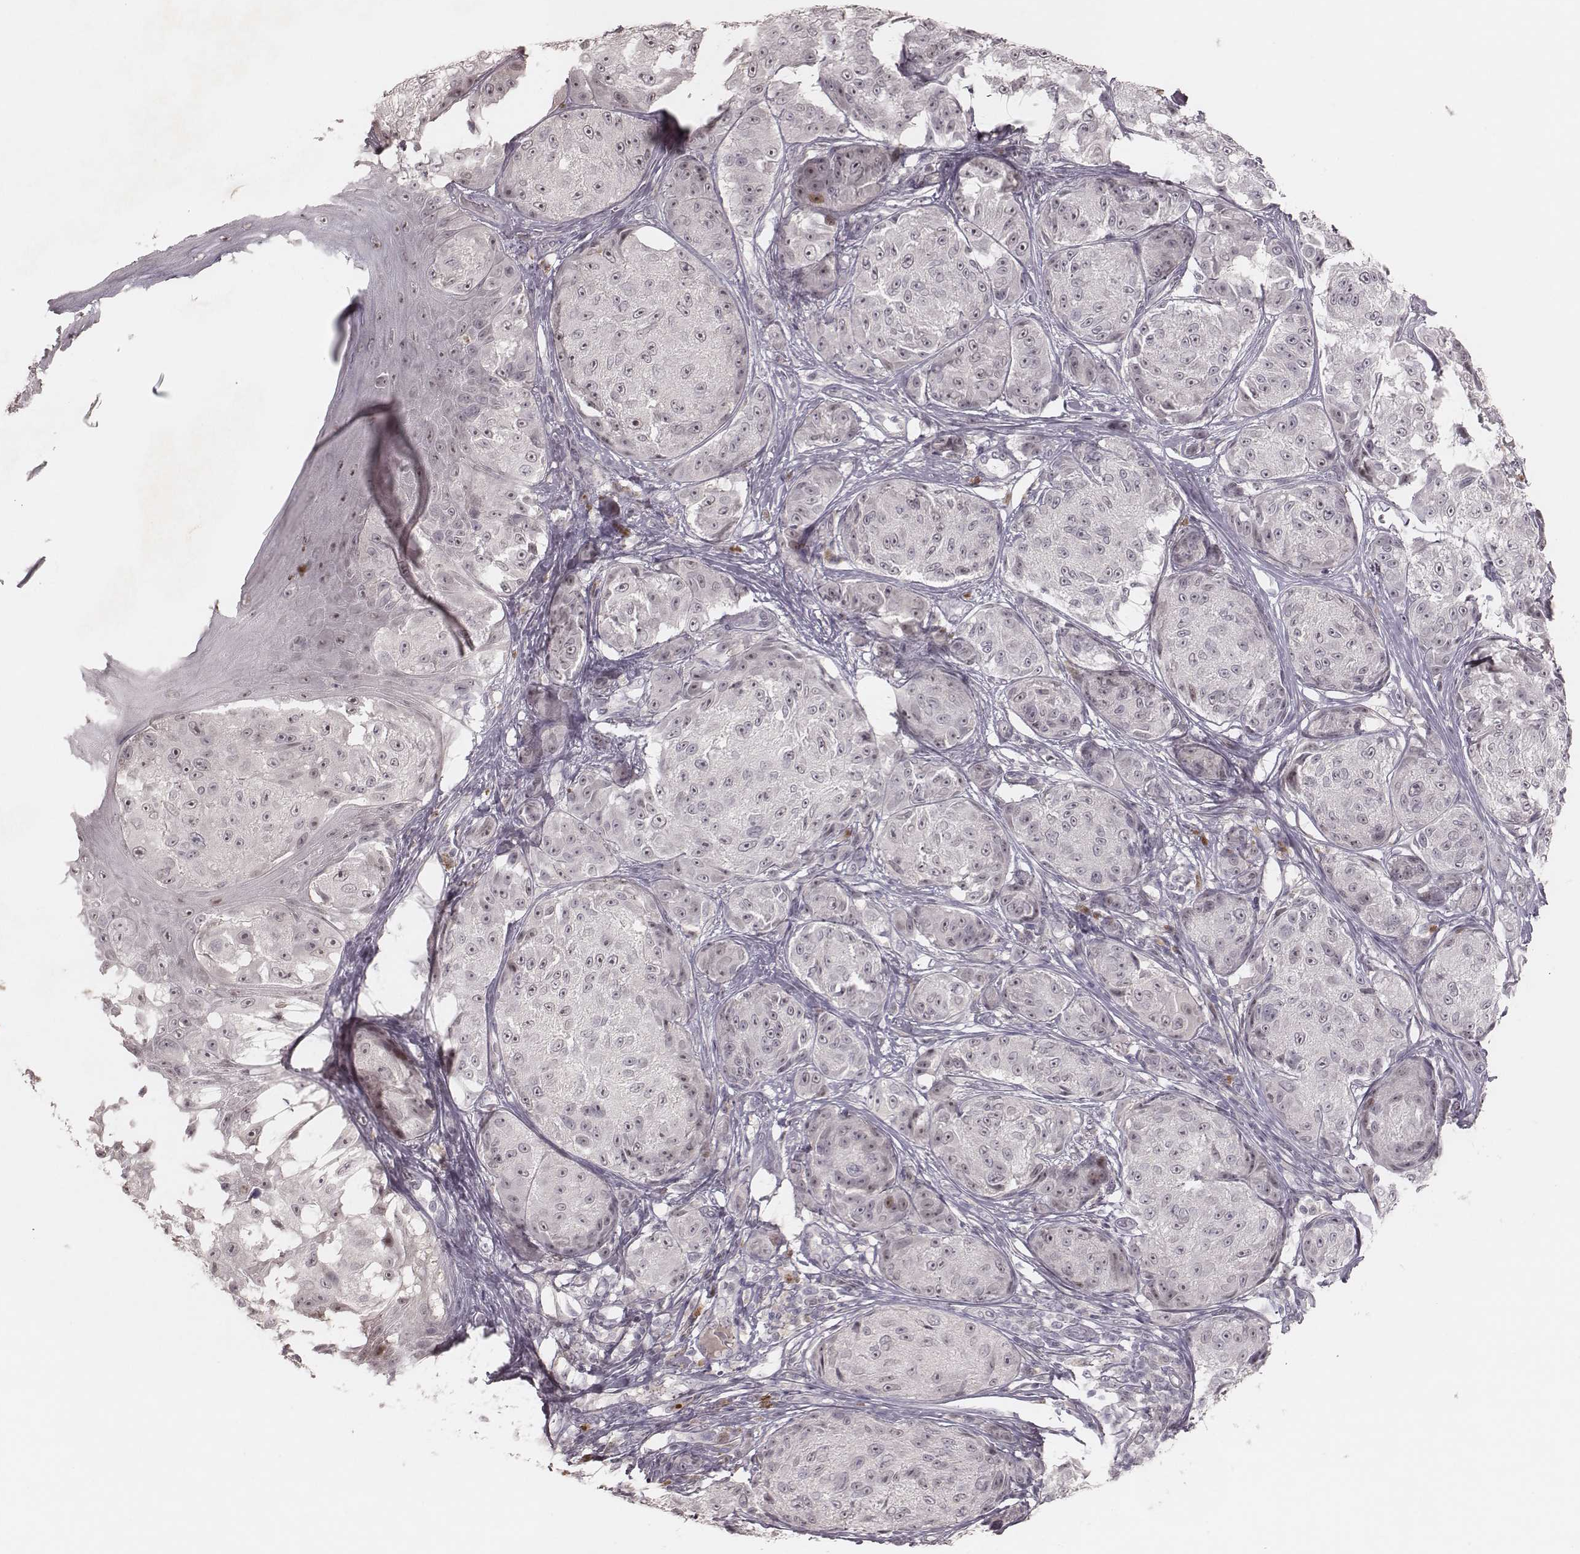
{"staining": {"intensity": "negative", "quantity": "none", "location": "none"}, "tissue": "melanoma", "cell_type": "Tumor cells", "image_type": "cancer", "snomed": [{"axis": "morphology", "description": "Malignant melanoma, NOS"}, {"axis": "topography", "description": "Skin"}], "caption": "This is a image of immunohistochemistry staining of malignant melanoma, which shows no staining in tumor cells. The staining was performed using DAB (3,3'-diaminobenzidine) to visualize the protein expression in brown, while the nuclei were stained in blue with hematoxylin (Magnification: 20x).", "gene": "FAM13B", "patient": {"sex": "male", "age": 61}}